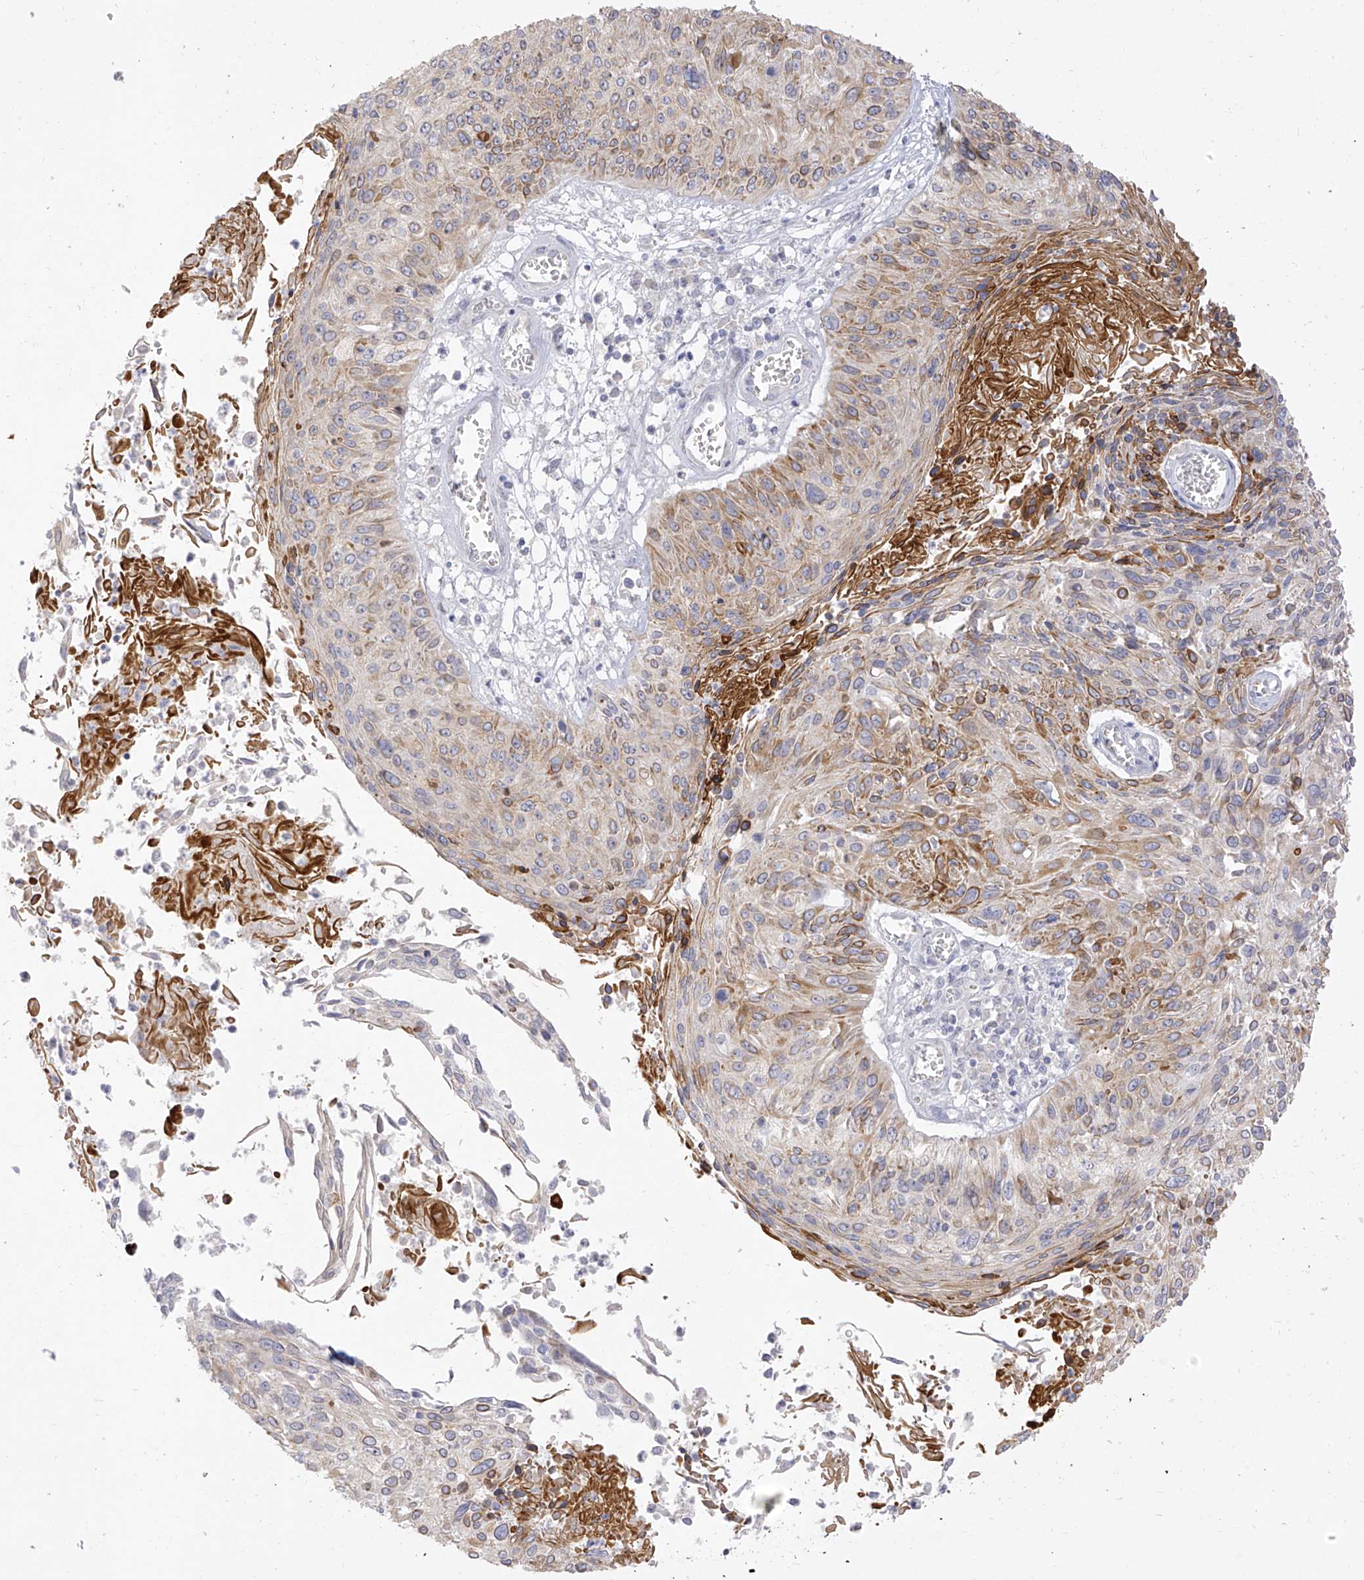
{"staining": {"intensity": "moderate", "quantity": "25%-75%", "location": "cytoplasmic/membranous"}, "tissue": "cervical cancer", "cell_type": "Tumor cells", "image_type": "cancer", "snomed": [{"axis": "morphology", "description": "Squamous cell carcinoma, NOS"}, {"axis": "topography", "description": "Cervix"}], "caption": "The immunohistochemical stain shows moderate cytoplasmic/membranous staining in tumor cells of cervical cancer tissue. (DAB IHC, brown staining for protein, blue staining for nuclei).", "gene": "ARHGEF40", "patient": {"sex": "female", "age": 51}}